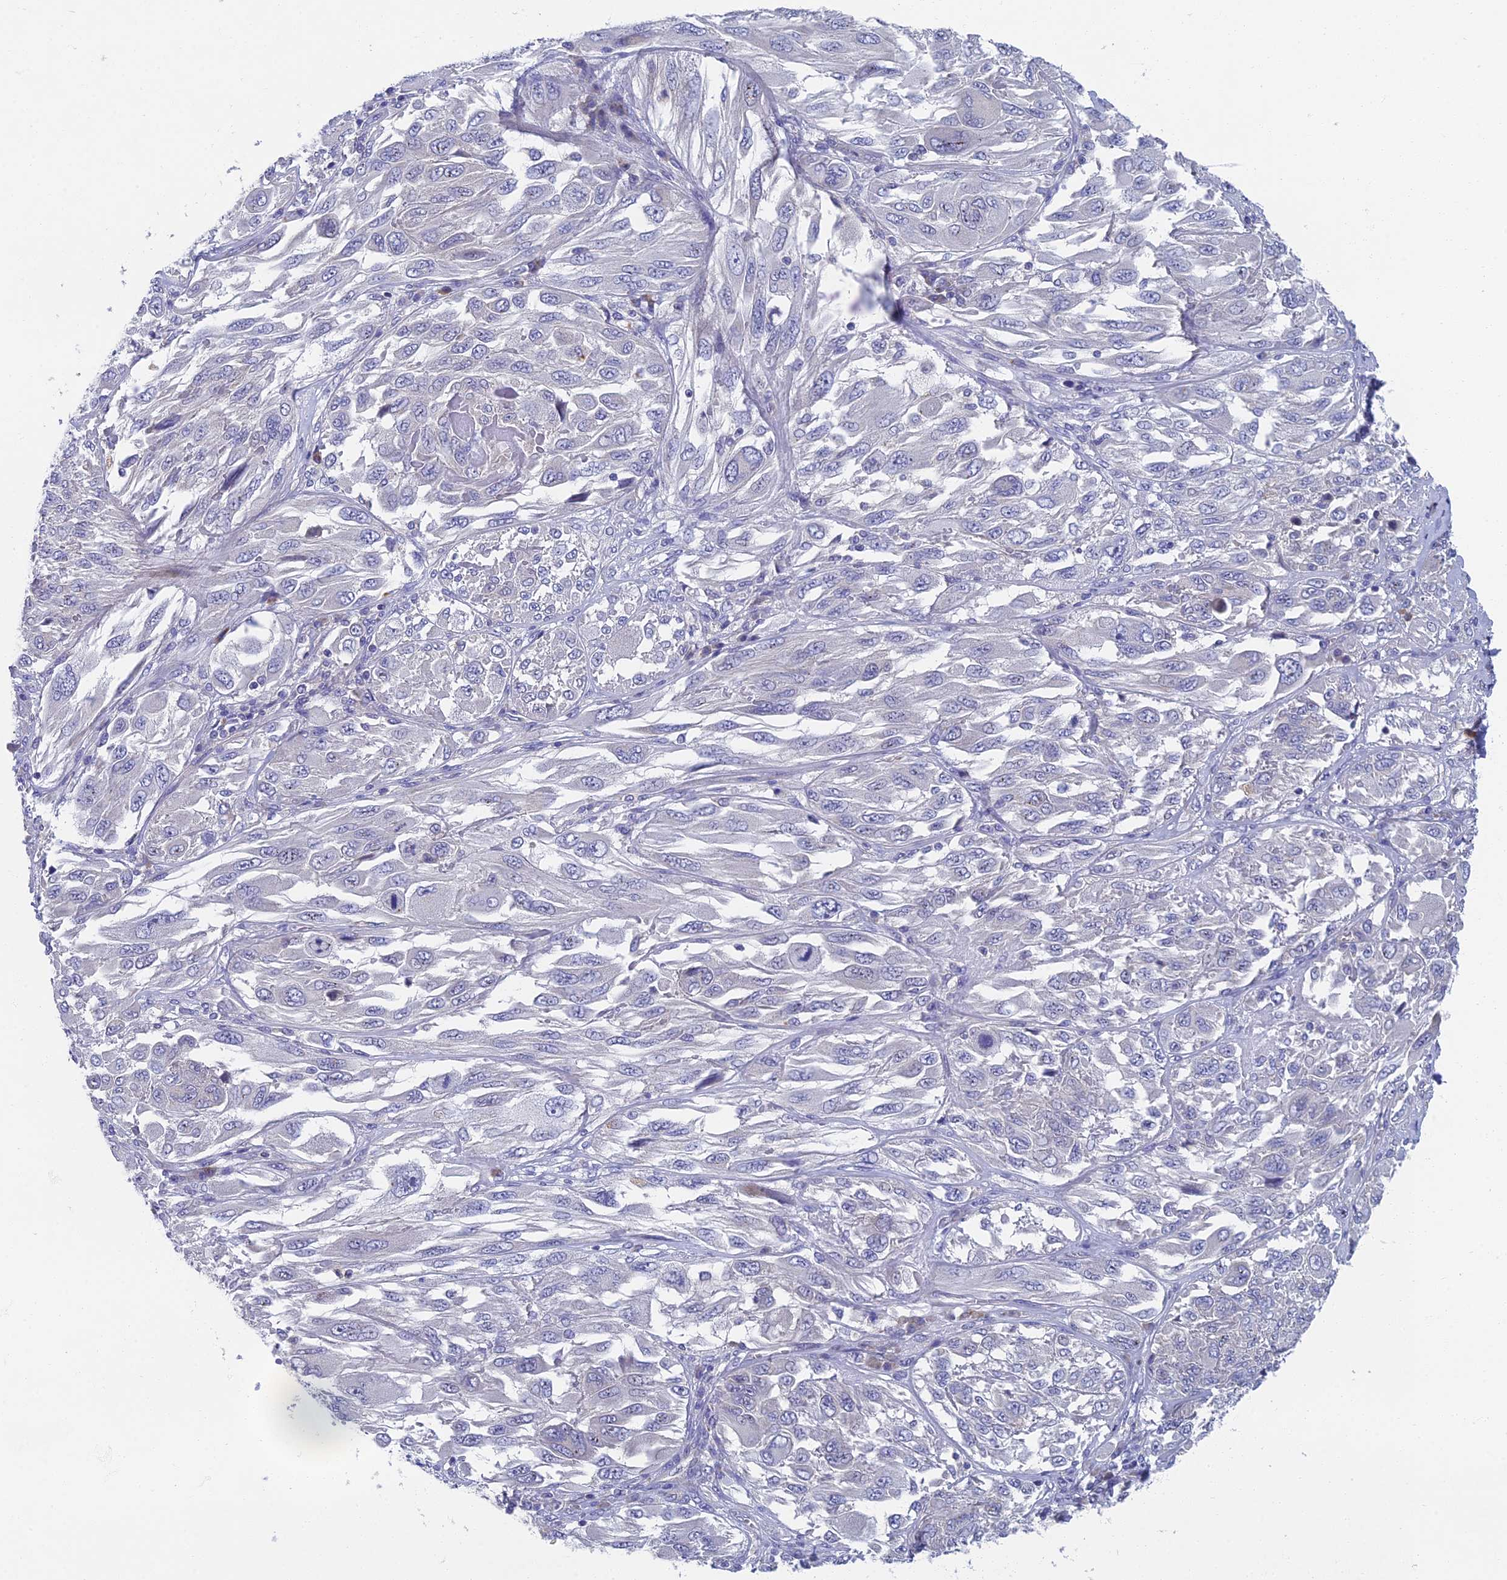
{"staining": {"intensity": "negative", "quantity": "none", "location": "none"}, "tissue": "melanoma", "cell_type": "Tumor cells", "image_type": "cancer", "snomed": [{"axis": "morphology", "description": "Malignant melanoma, NOS"}, {"axis": "topography", "description": "Skin"}], "caption": "Histopathology image shows no protein expression in tumor cells of melanoma tissue. (Stains: DAB immunohistochemistry with hematoxylin counter stain, Microscopy: brightfield microscopy at high magnification).", "gene": "SPIN4", "patient": {"sex": "female", "age": 91}}